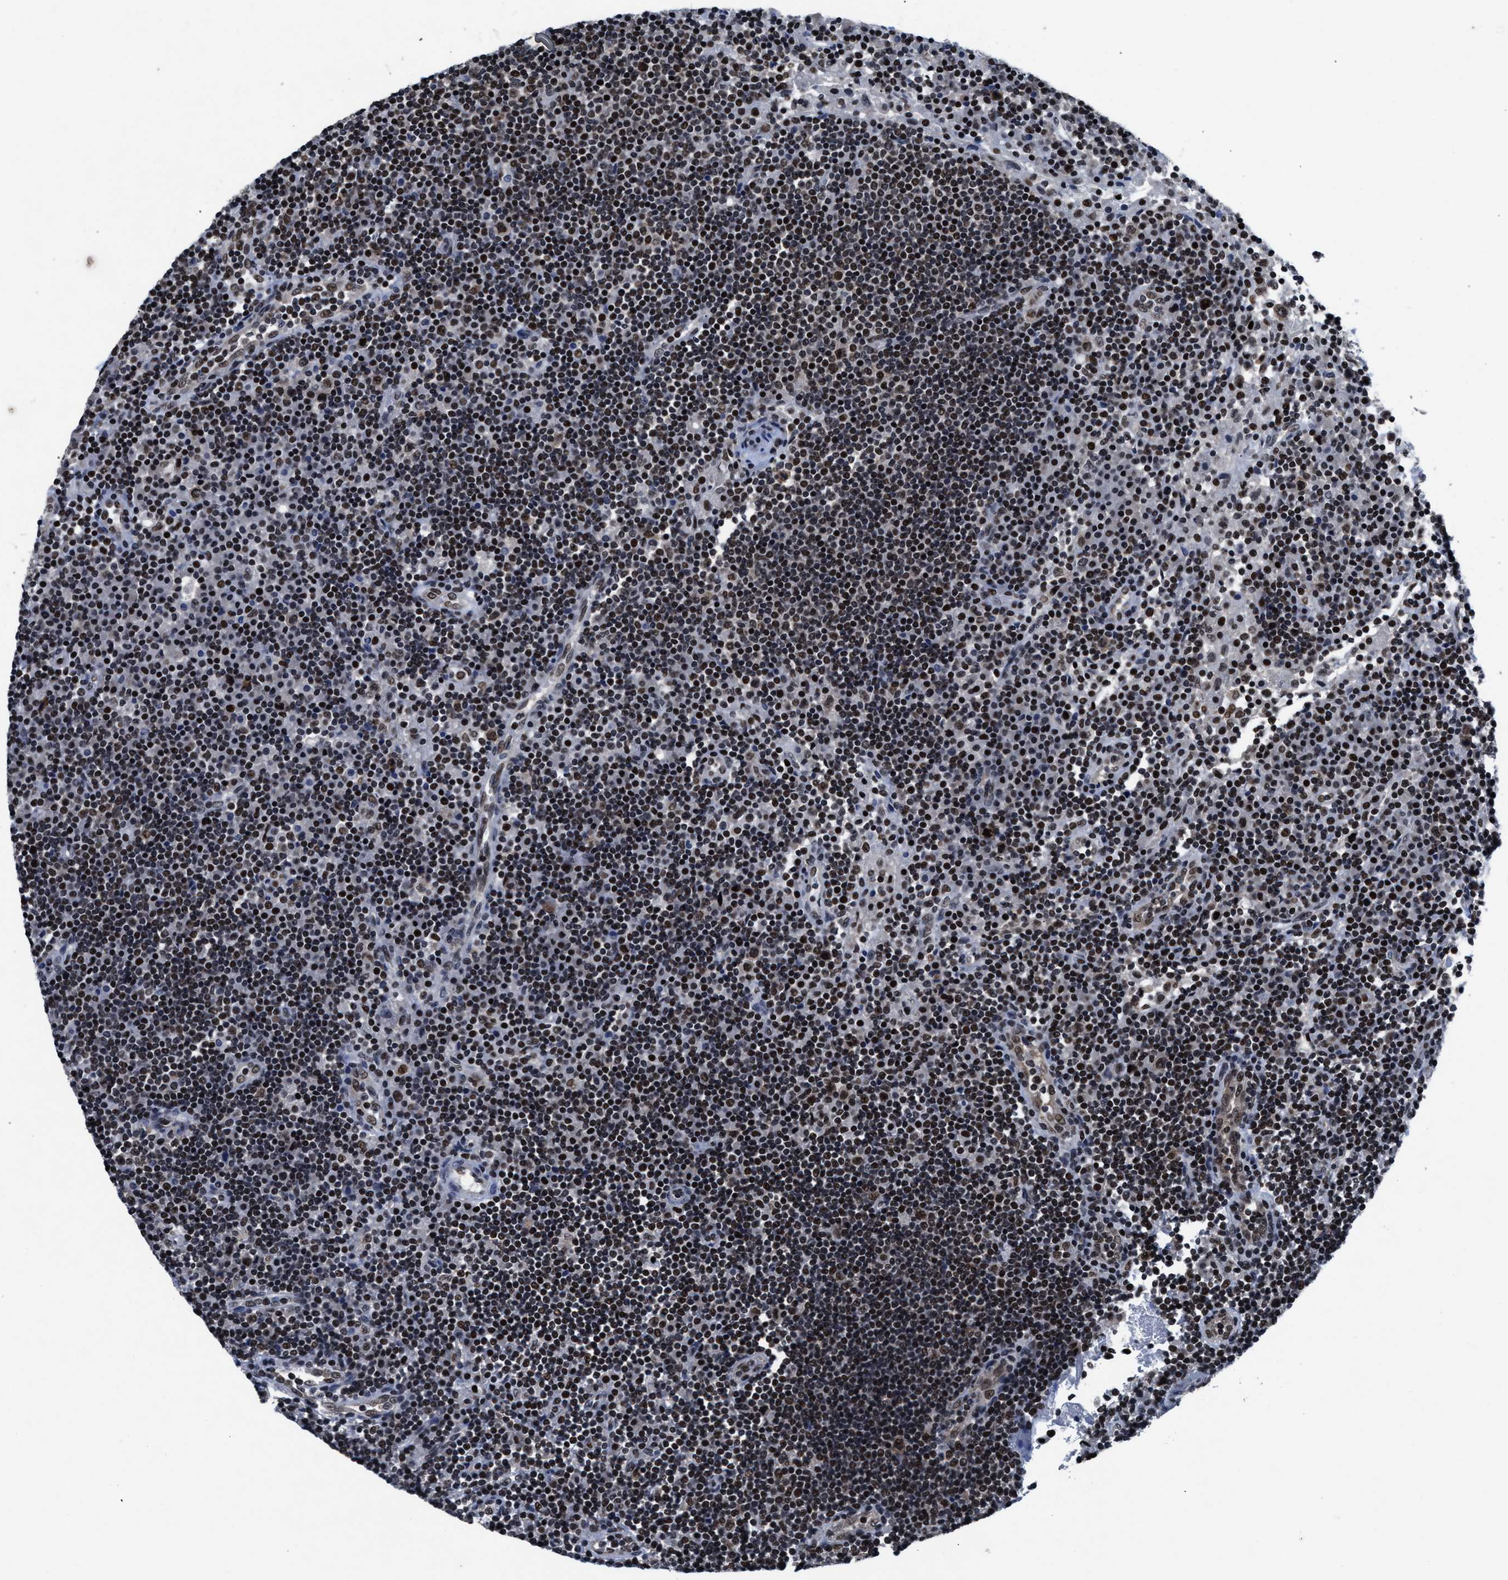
{"staining": {"intensity": "moderate", "quantity": "<25%", "location": "nuclear"}, "tissue": "lymph node", "cell_type": "Germinal center cells", "image_type": "normal", "snomed": [{"axis": "morphology", "description": "Normal tissue, NOS"}, {"axis": "topography", "description": "Lymph node"}], "caption": "An image of lymph node stained for a protein reveals moderate nuclear brown staining in germinal center cells. (Brightfield microscopy of DAB IHC at high magnification).", "gene": "WDR81", "patient": {"sex": "female", "age": 53}}